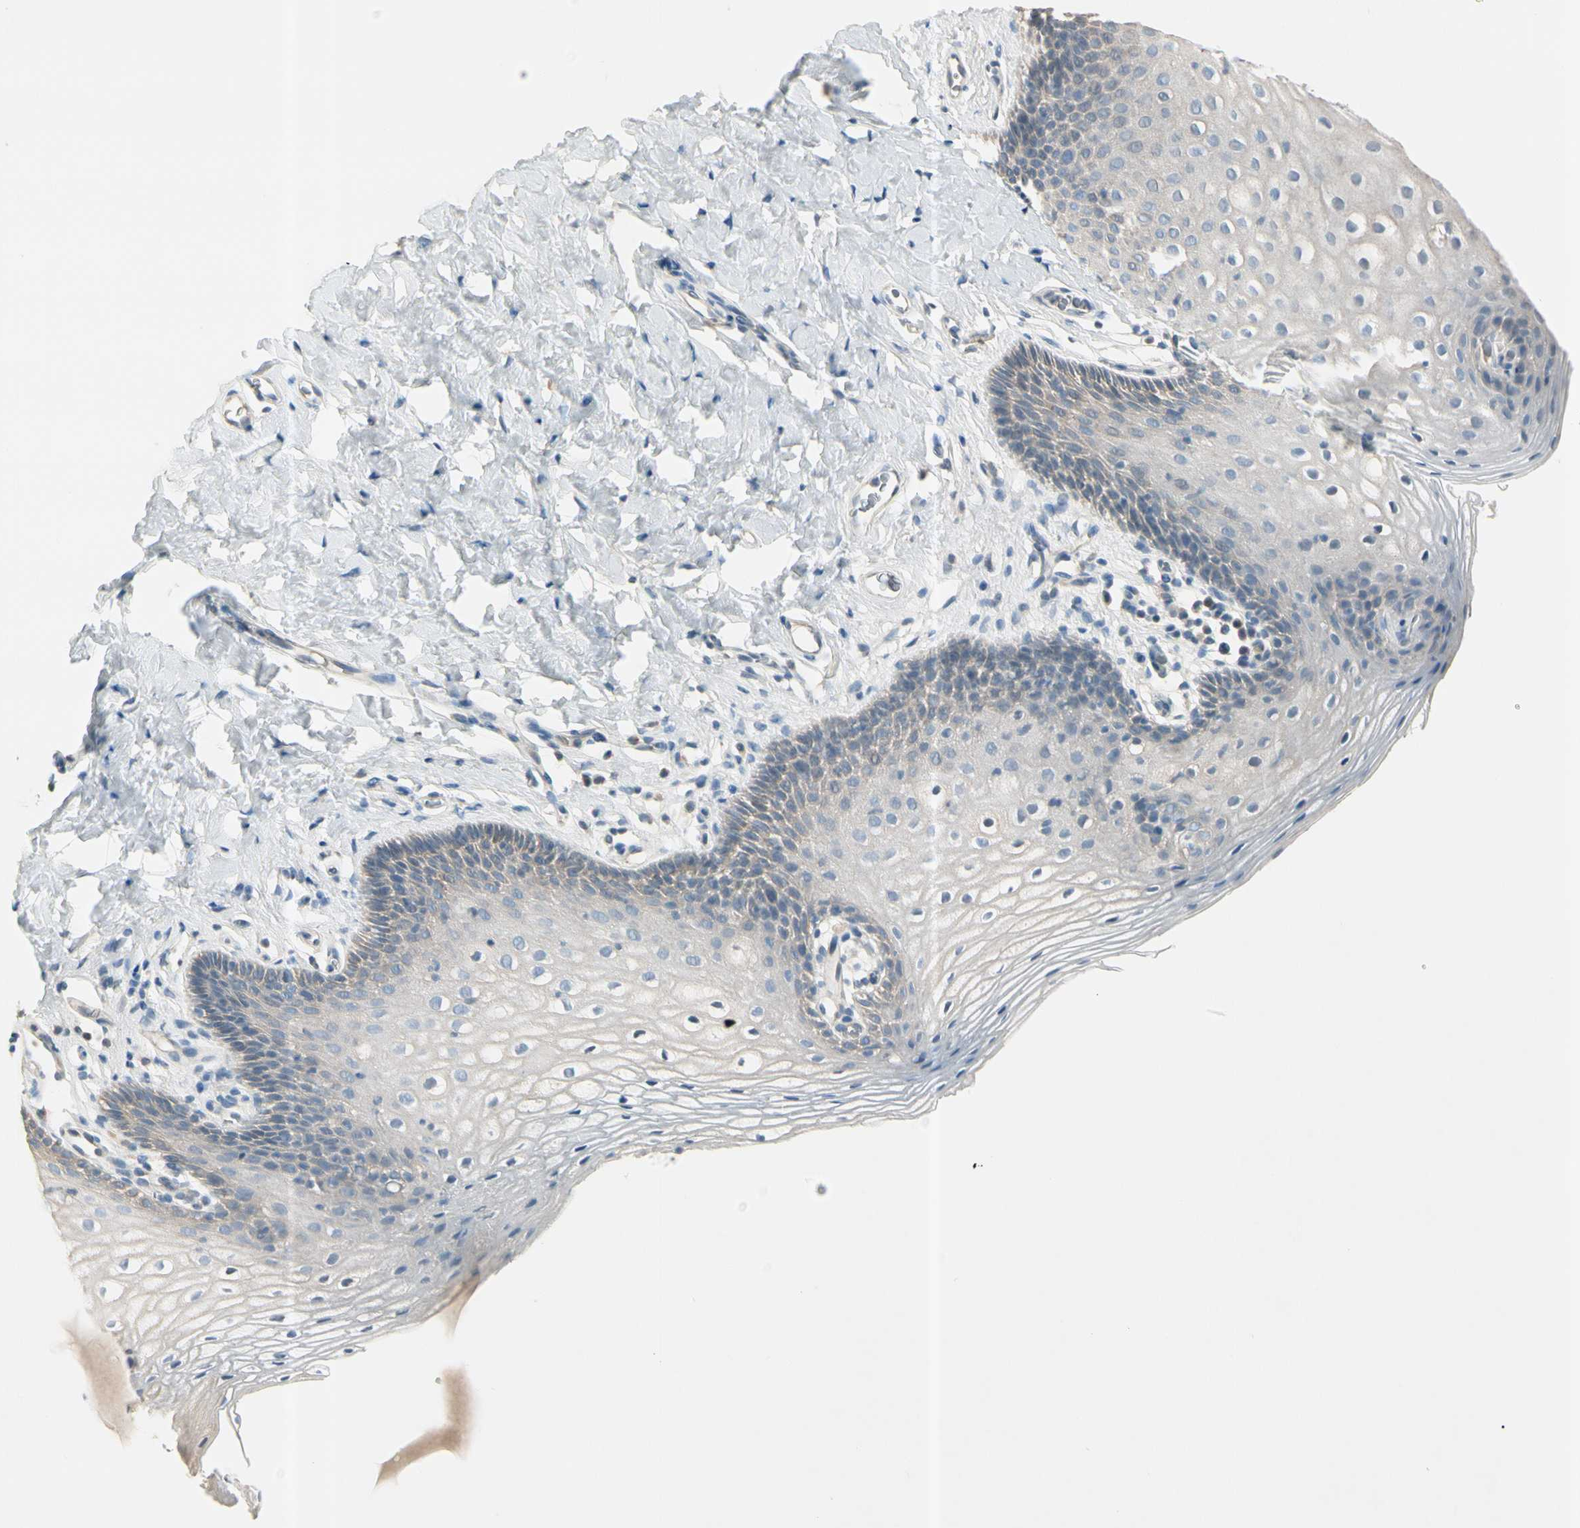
{"staining": {"intensity": "weak", "quantity": "<25%", "location": "cytoplasmic/membranous"}, "tissue": "vagina", "cell_type": "Squamous epithelial cells", "image_type": "normal", "snomed": [{"axis": "morphology", "description": "Normal tissue, NOS"}, {"axis": "topography", "description": "Vagina"}], "caption": "An IHC image of unremarkable vagina is shown. There is no staining in squamous epithelial cells of vagina. (Stains: DAB immunohistochemistry (IHC) with hematoxylin counter stain, Microscopy: brightfield microscopy at high magnification).", "gene": "CYP2E1", "patient": {"sex": "female", "age": 55}}